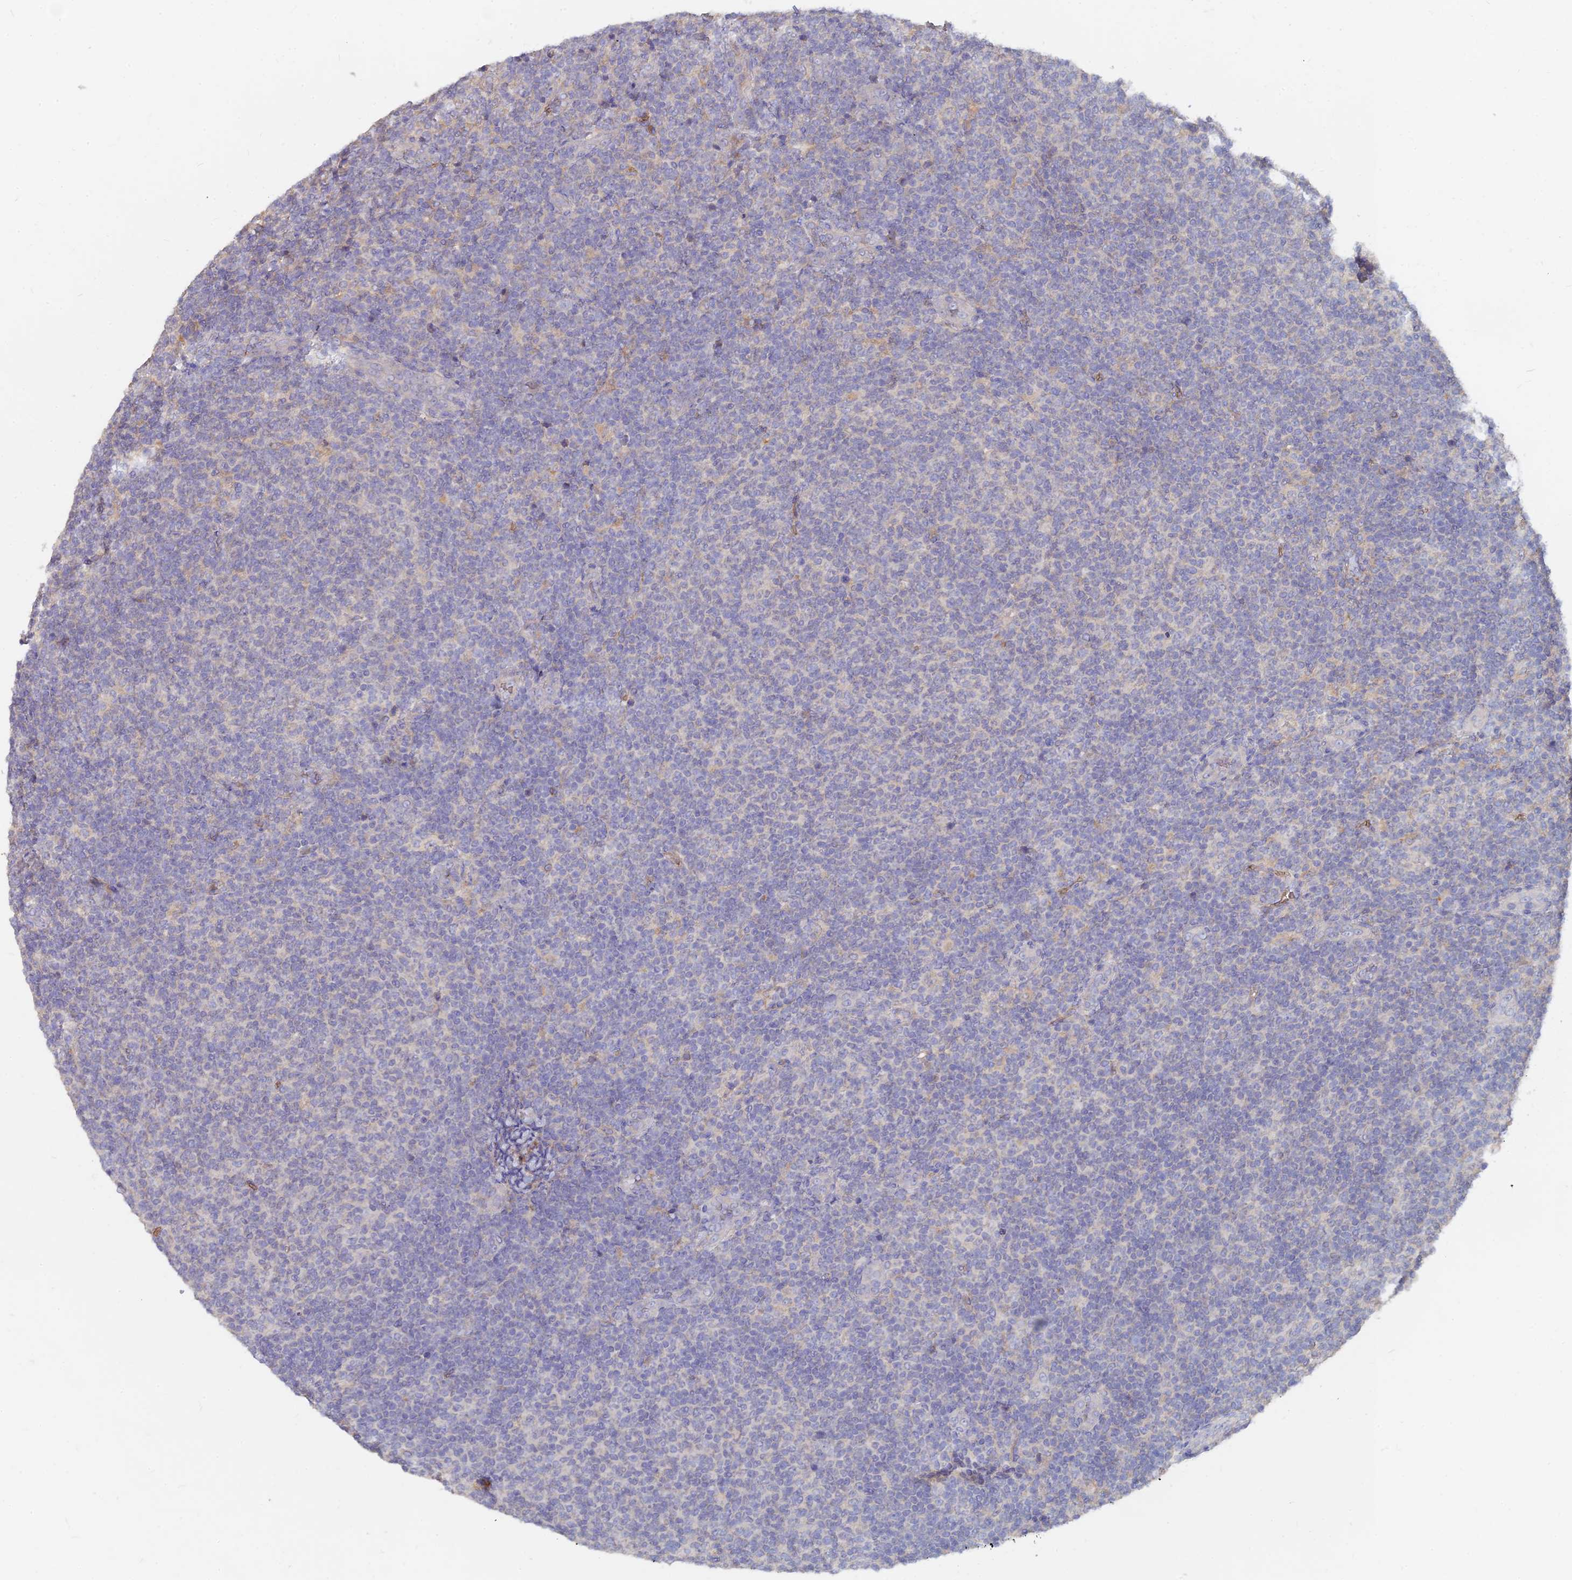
{"staining": {"intensity": "negative", "quantity": "none", "location": "none"}, "tissue": "lymphoma", "cell_type": "Tumor cells", "image_type": "cancer", "snomed": [{"axis": "morphology", "description": "Malignant lymphoma, non-Hodgkin's type, Low grade"}, {"axis": "topography", "description": "Lymph node"}], "caption": "This is an immunohistochemistry image of malignant lymphoma, non-Hodgkin's type (low-grade). There is no expression in tumor cells.", "gene": "ARRDC1", "patient": {"sex": "male", "age": 66}}